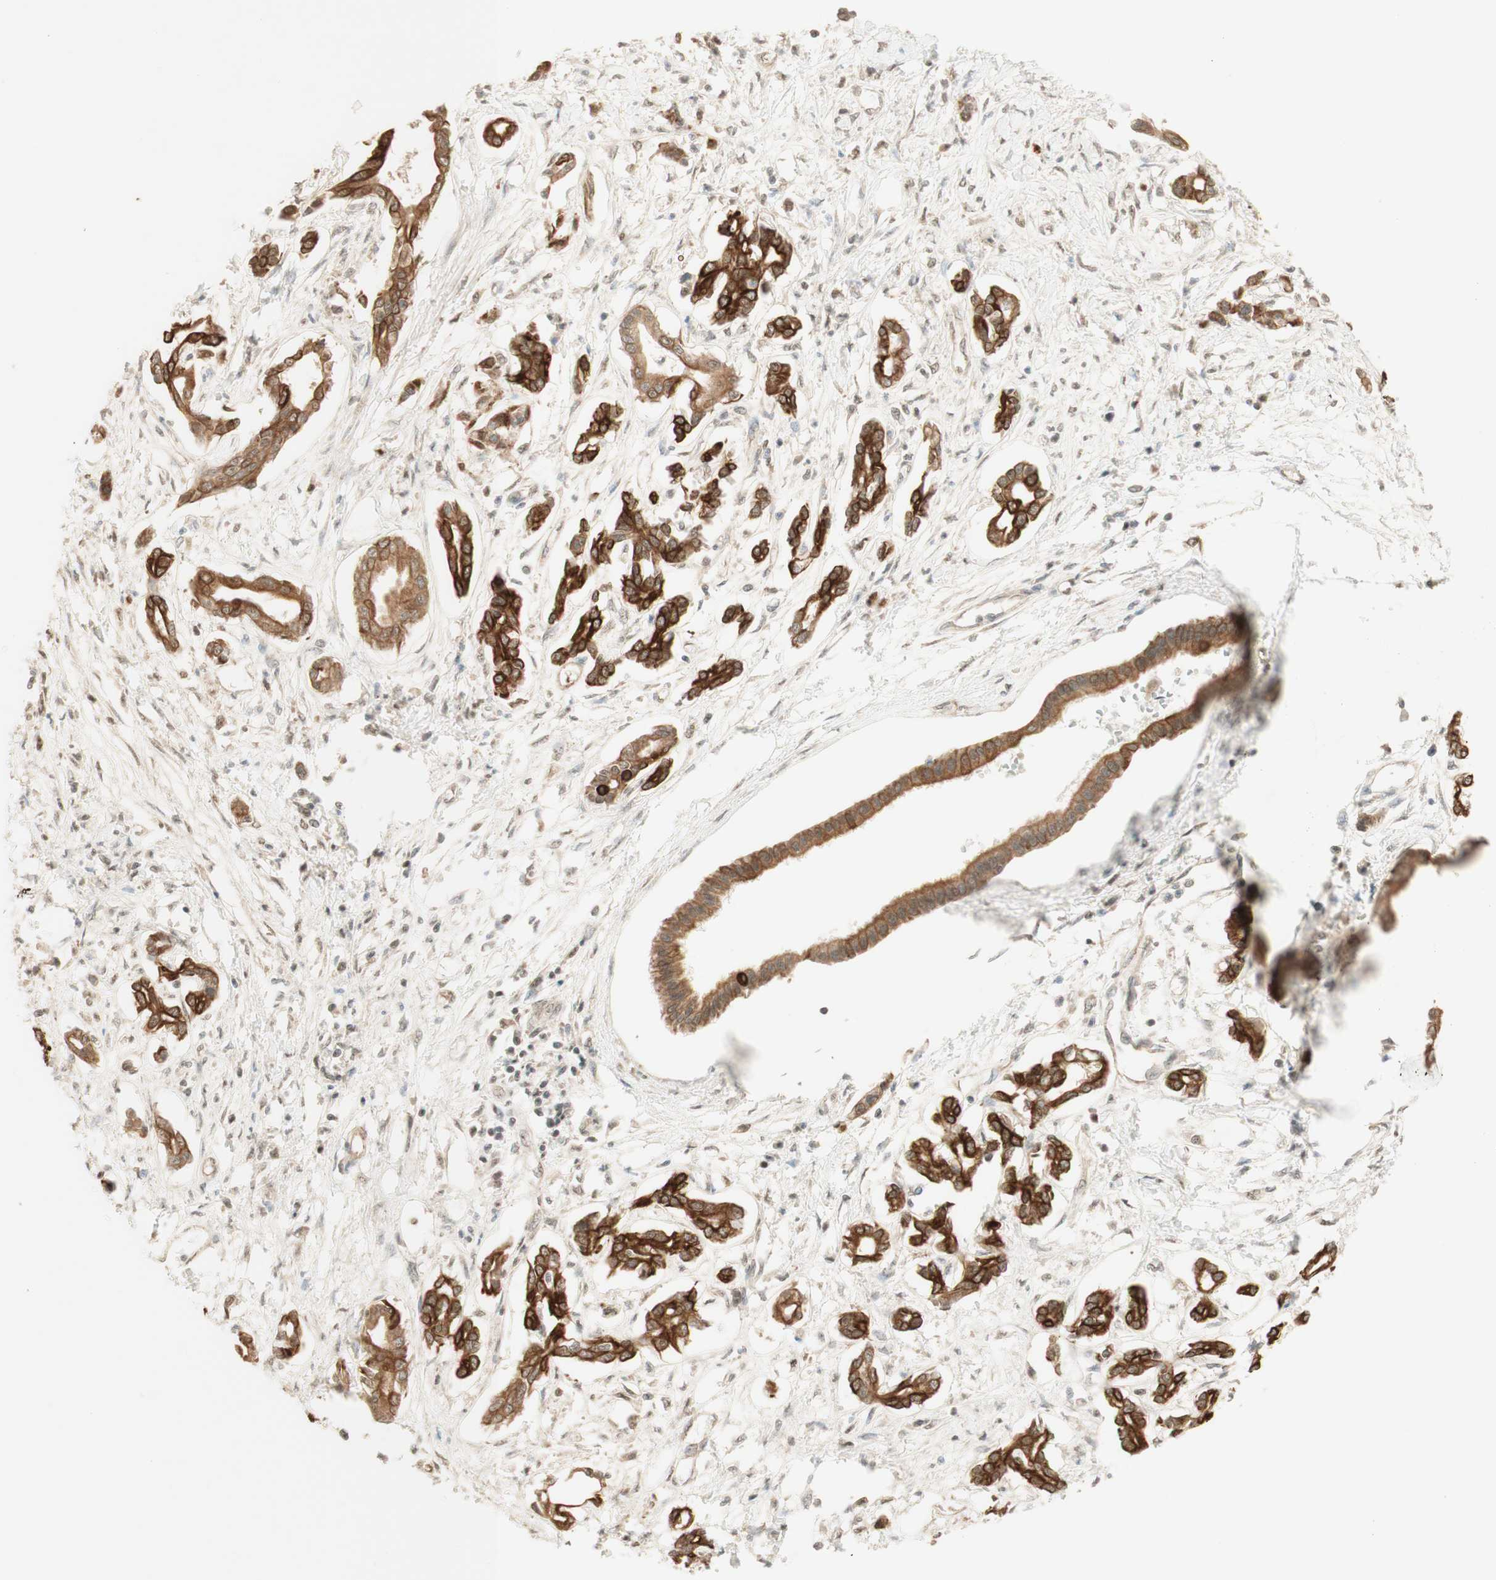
{"staining": {"intensity": "moderate", "quantity": ">75%", "location": "cytoplasmic/membranous"}, "tissue": "pancreatic cancer", "cell_type": "Tumor cells", "image_type": "cancer", "snomed": [{"axis": "morphology", "description": "Adenocarcinoma, NOS"}, {"axis": "topography", "description": "Pancreas"}], "caption": "About >75% of tumor cells in human pancreatic adenocarcinoma show moderate cytoplasmic/membranous protein positivity as visualized by brown immunohistochemical staining.", "gene": "SPINT2", "patient": {"sex": "male", "age": 56}}